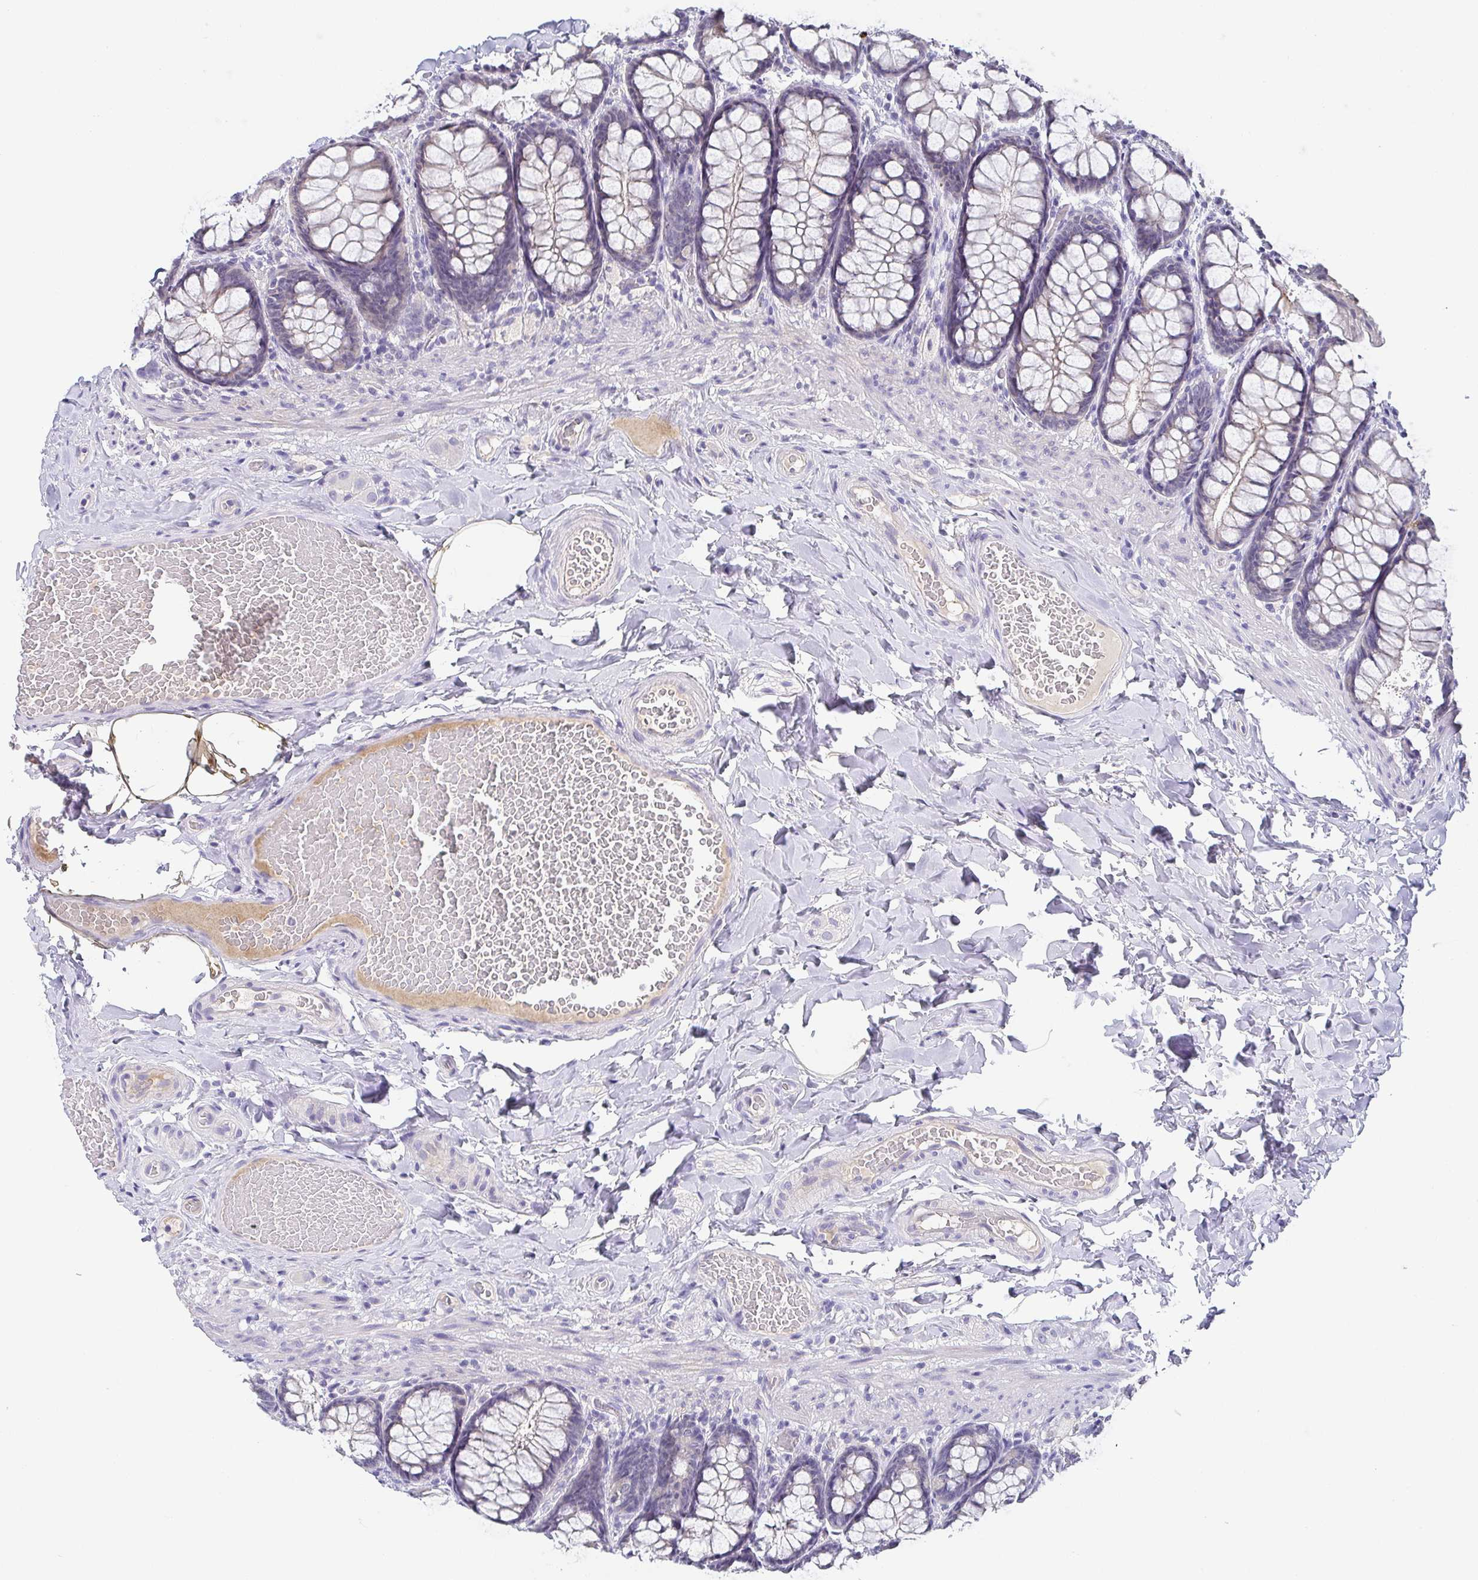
{"staining": {"intensity": "negative", "quantity": "none", "location": "none"}, "tissue": "colon", "cell_type": "Endothelial cells", "image_type": "normal", "snomed": [{"axis": "morphology", "description": "Normal tissue, NOS"}, {"axis": "topography", "description": "Colon"}], "caption": "The micrograph shows no significant expression in endothelial cells of colon.", "gene": "RNASE7", "patient": {"sex": "male", "age": 47}}